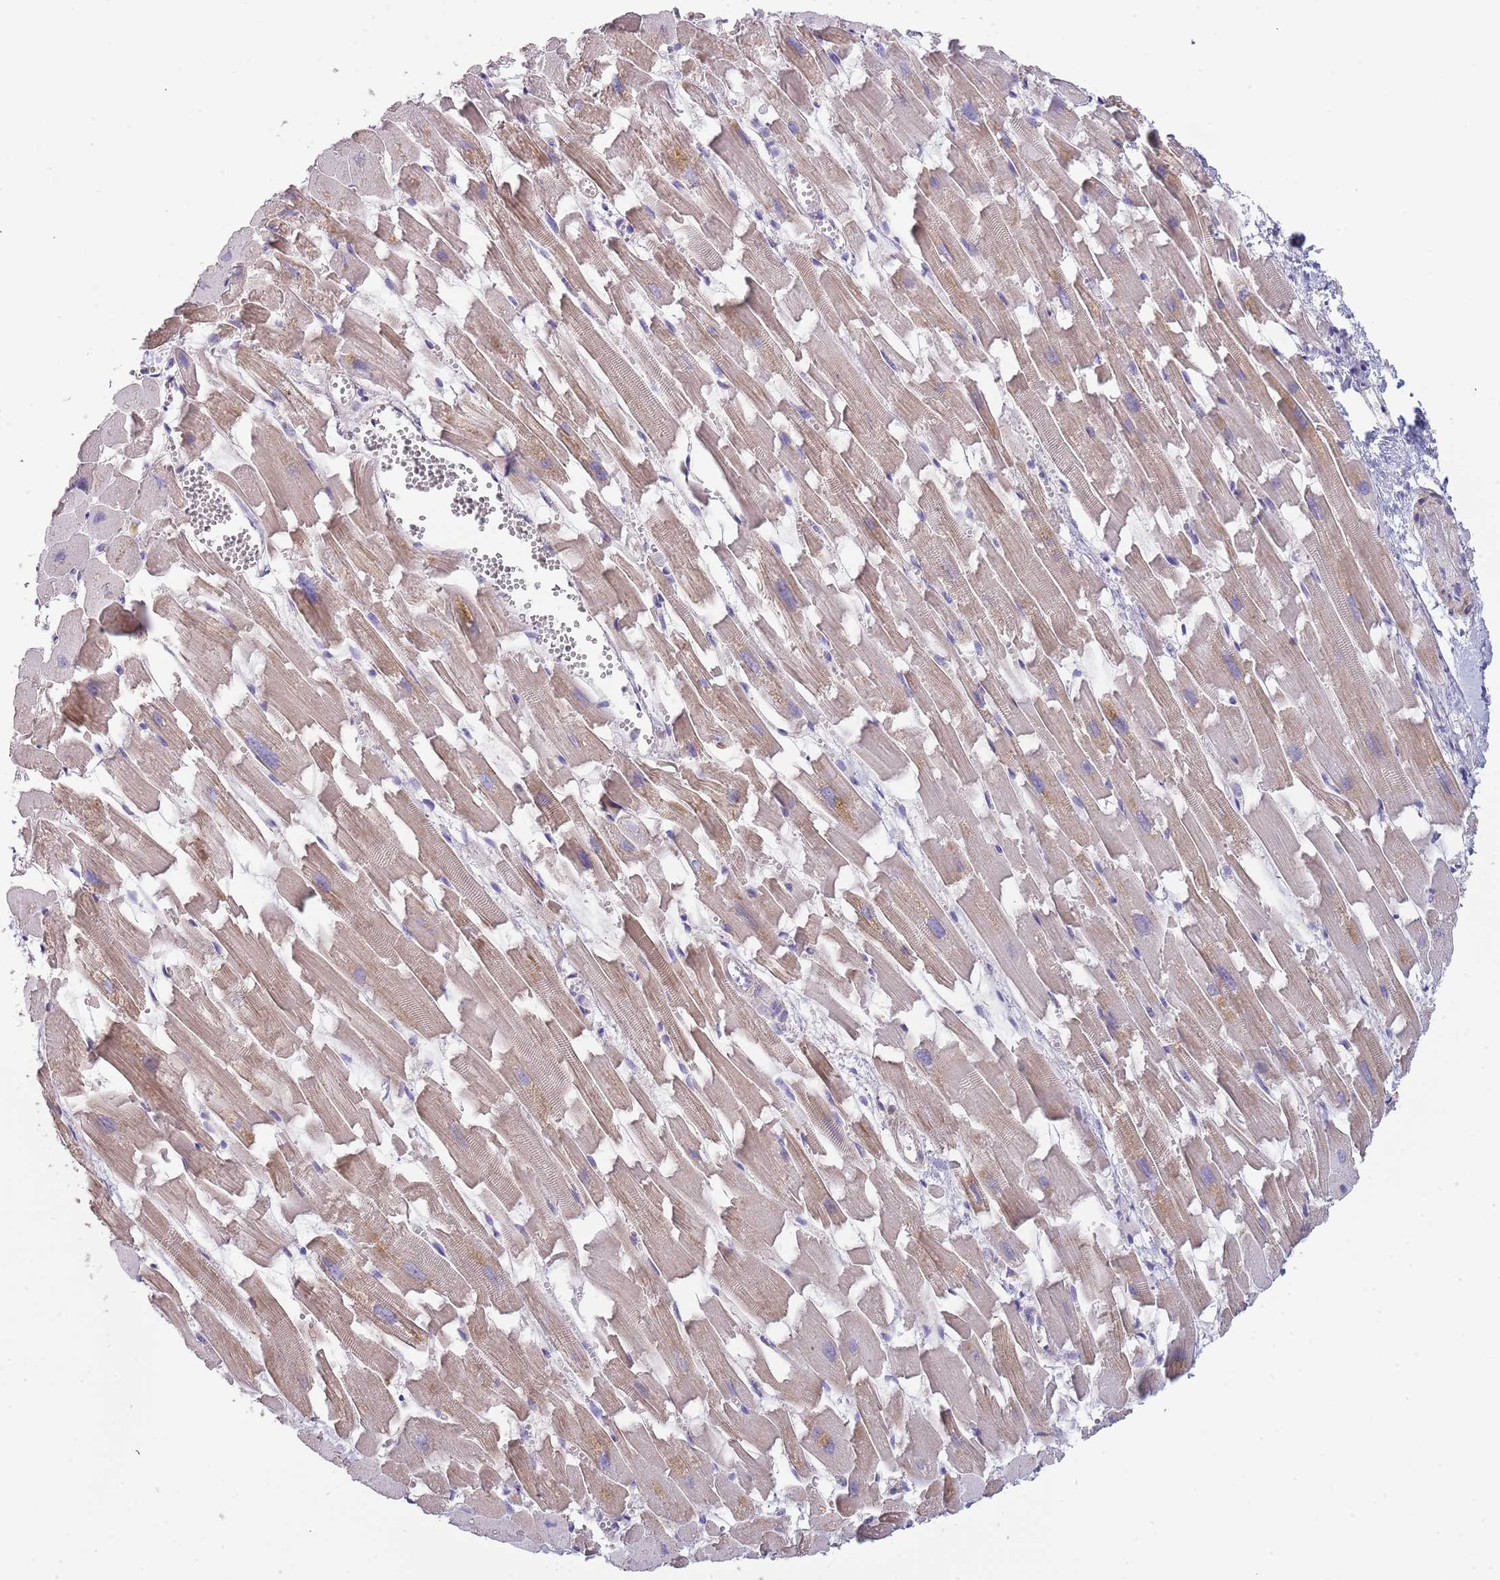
{"staining": {"intensity": "weak", "quantity": "25%-75%", "location": "cytoplasmic/membranous"}, "tissue": "heart muscle", "cell_type": "Cardiomyocytes", "image_type": "normal", "snomed": [{"axis": "morphology", "description": "Normal tissue, NOS"}, {"axis": "topography", "description": "Heart"}], "caption": "Immunohistochemistry (IHC) photomicrograph of benign heart muscle: human heart muscle stained using IHC reveals low levels of weak protein expression localized specifically in the cytoplasmic/membranous of cardiomyocytes, appearing as a cytoplasmic/membranous brown color.", "gene": "SUSD1", "patient": {"sex": "female", "age": 64}}